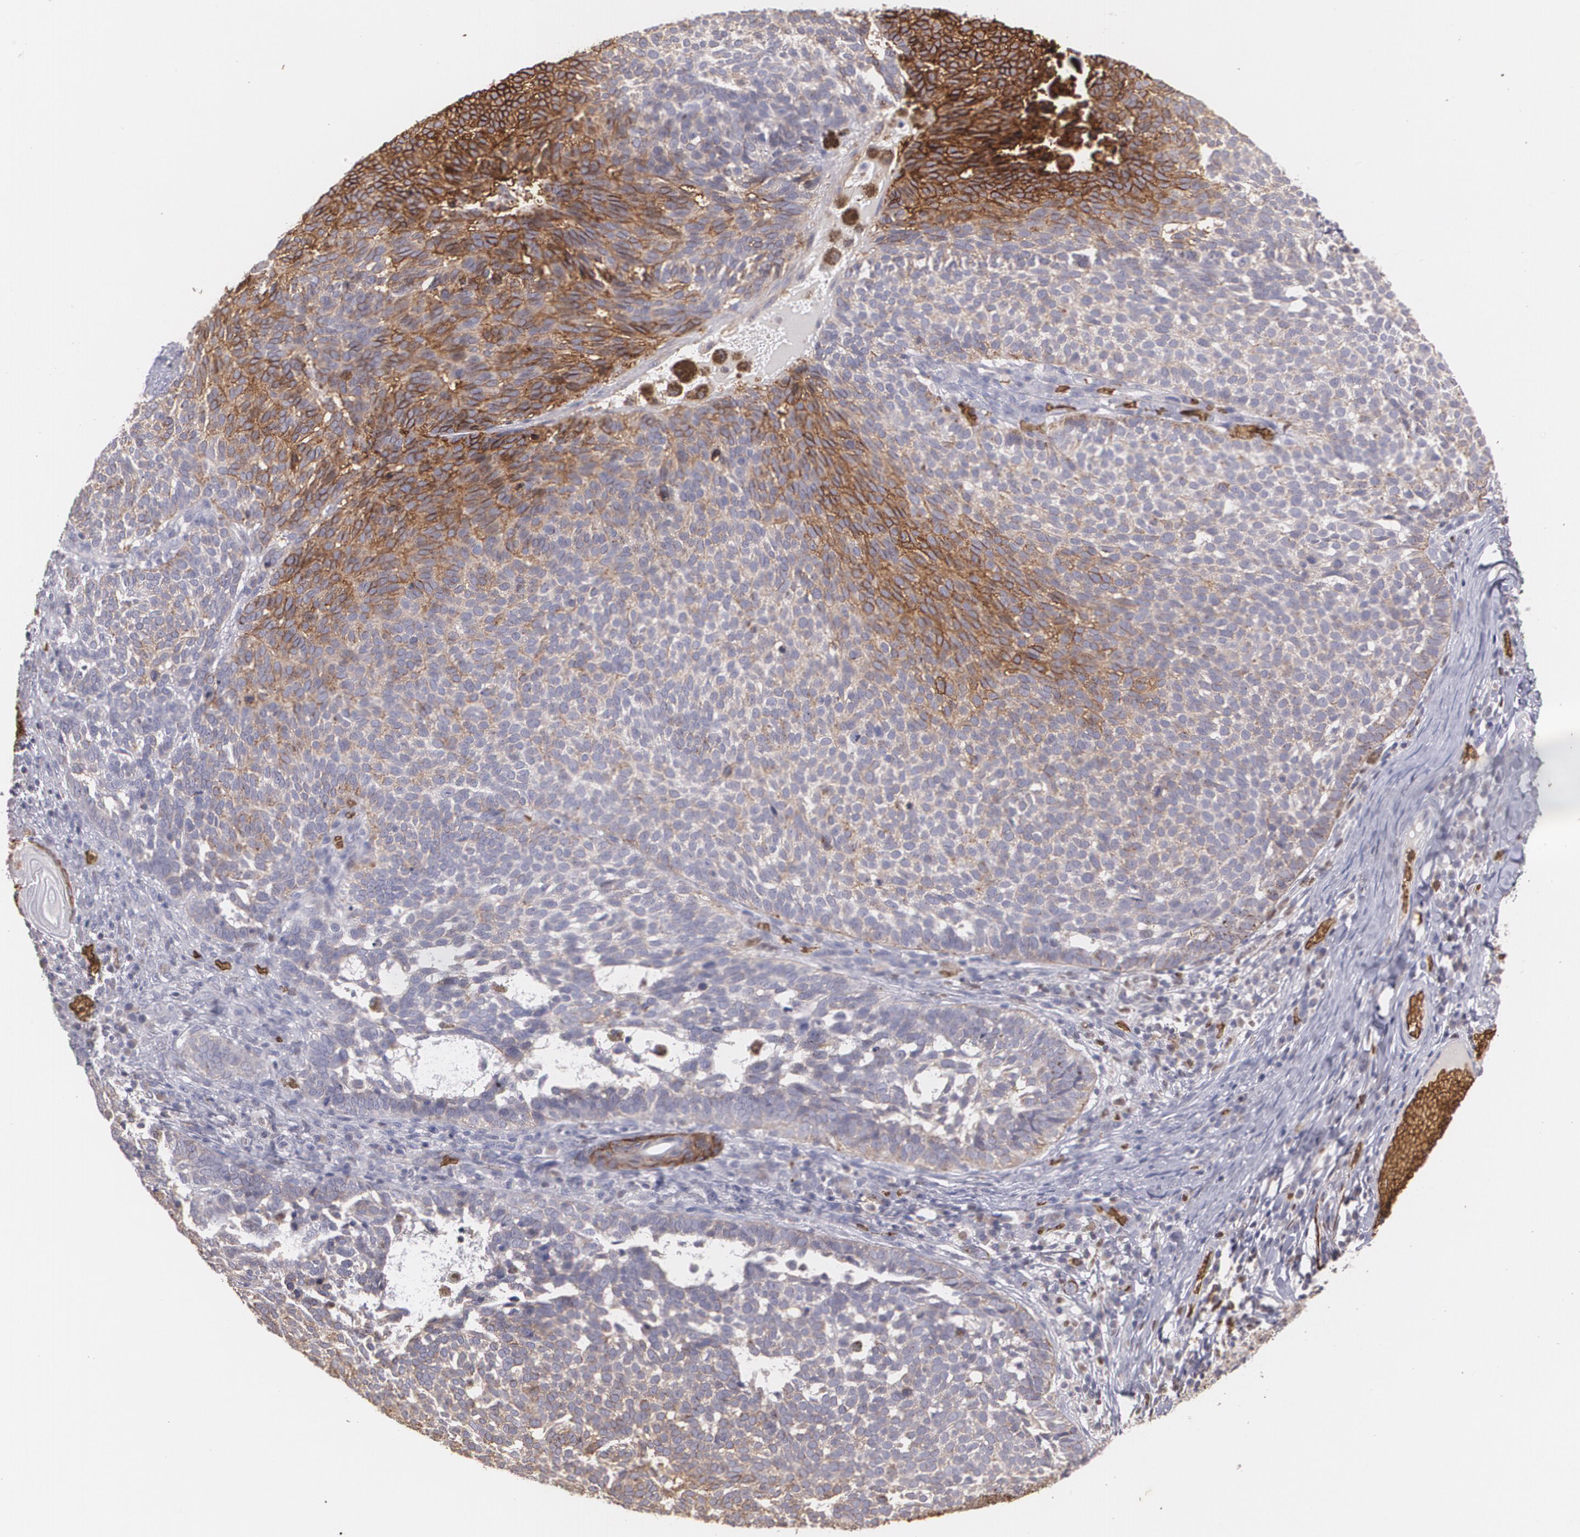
{"staining": {"intensity": "strong", "quantity": ">75%", "location": "cytoplasmic/membranous"}, "tissue": "skin cancer", "cell_type": "Tumor cells", "image_type": "cancer", "snomed": [{"axis": "morphology", "description": "Basal cell carcinoma"}, {"axis": "topography", "description": "Skin"}], "caption": "Human skin cancer (basal cell carcinoma) stained for a protein (brown) exhibits strong cytoplasmic/membranous positive expression in about >75% of tumor cells.", "gene": "SLC2A1", "patient": {"sex": "male", "age": 63}}